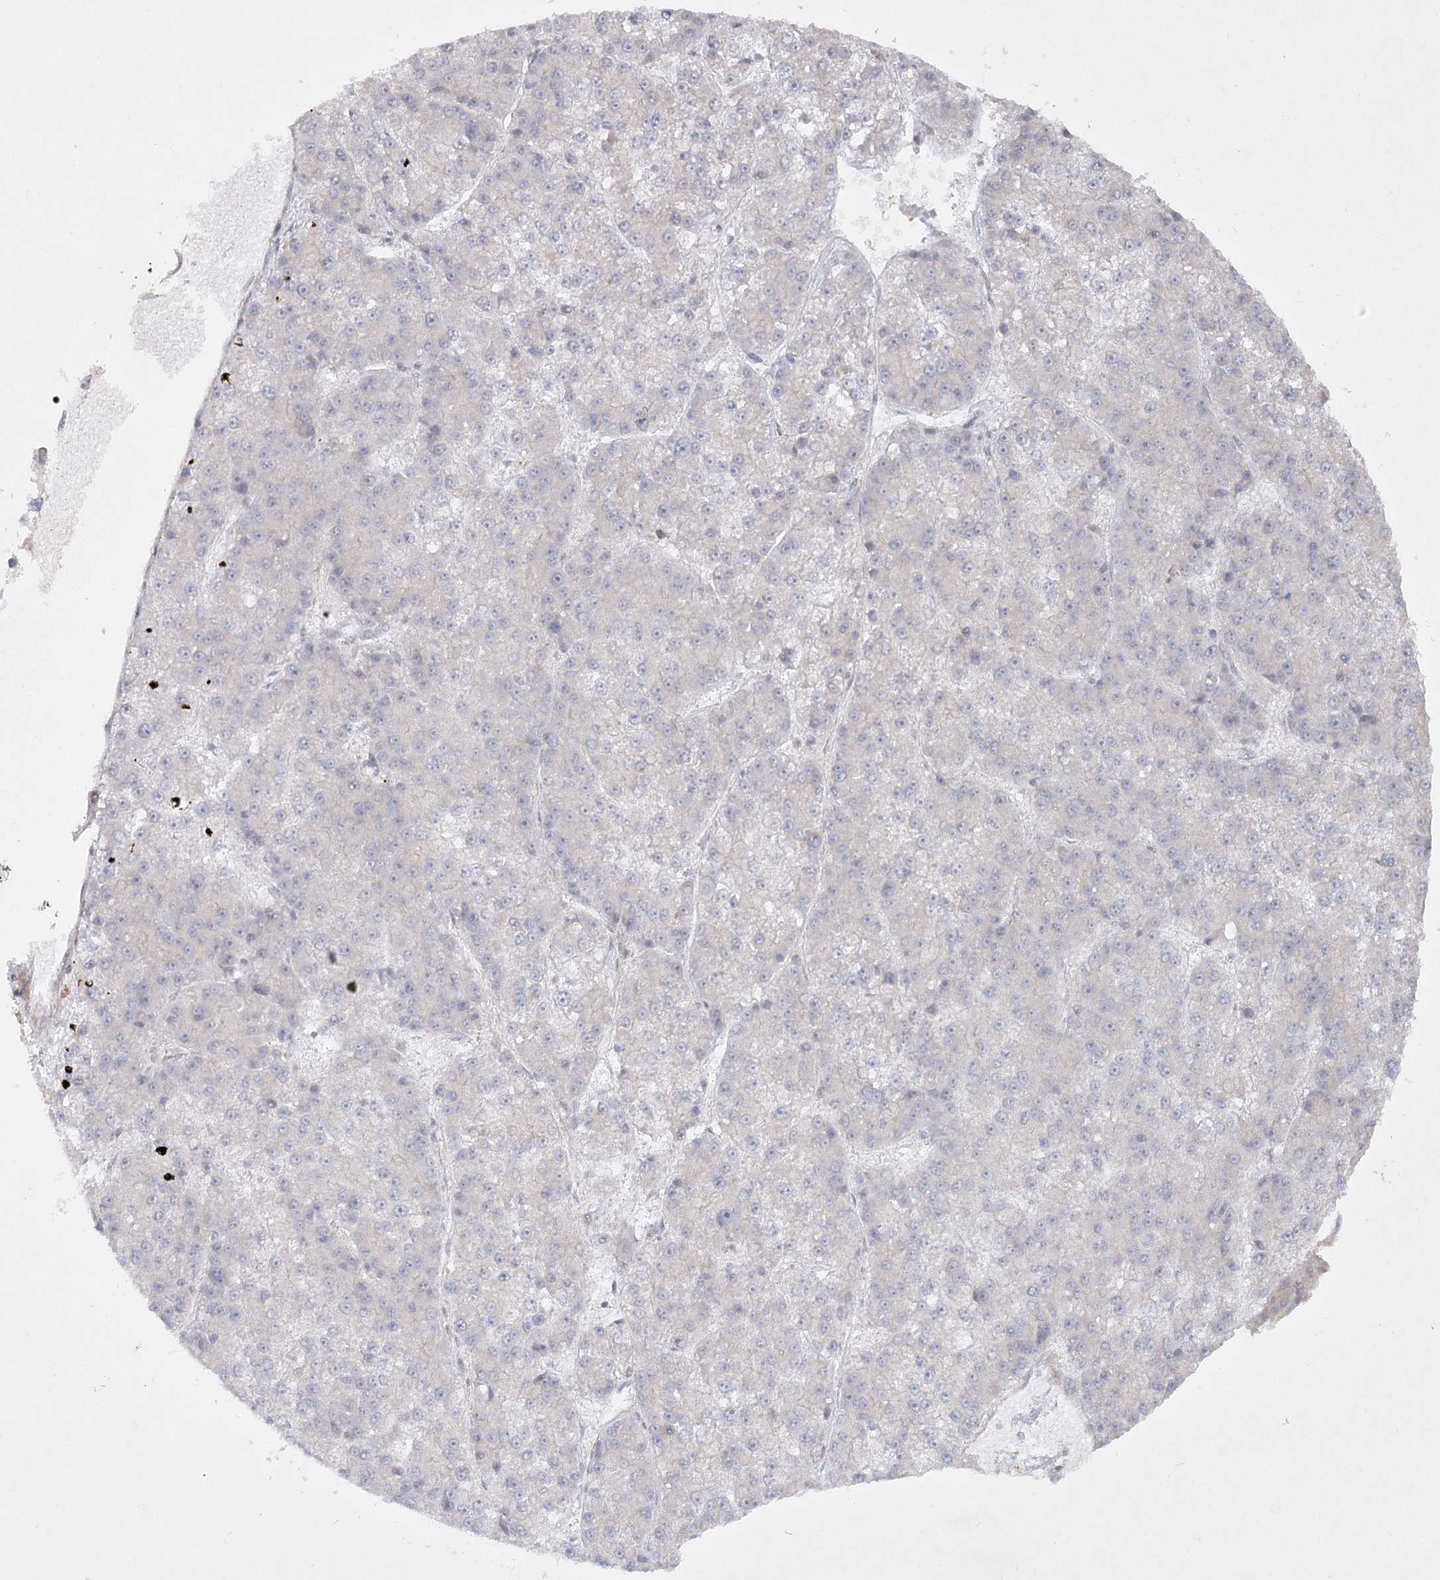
{"staining": {"intensity": "negative", "quantity": "none", "location": "none"}, "tissue": "liver cancer", "cell_type": "Tumor cells", "image_type": "cancer", "snomed": [{"axis": "morphology", "description": "Carcinoma, Hepatocellular, NOS"}, {"axis": "topography", "description": "Liver"}], "caption": "DAB immunohistochemical staining of human liver hepatocellular carcinoma displays no significant expression in tumor cells.", "gene": "SH2D3A", "patient": {"sex": "female", "age": 73}}